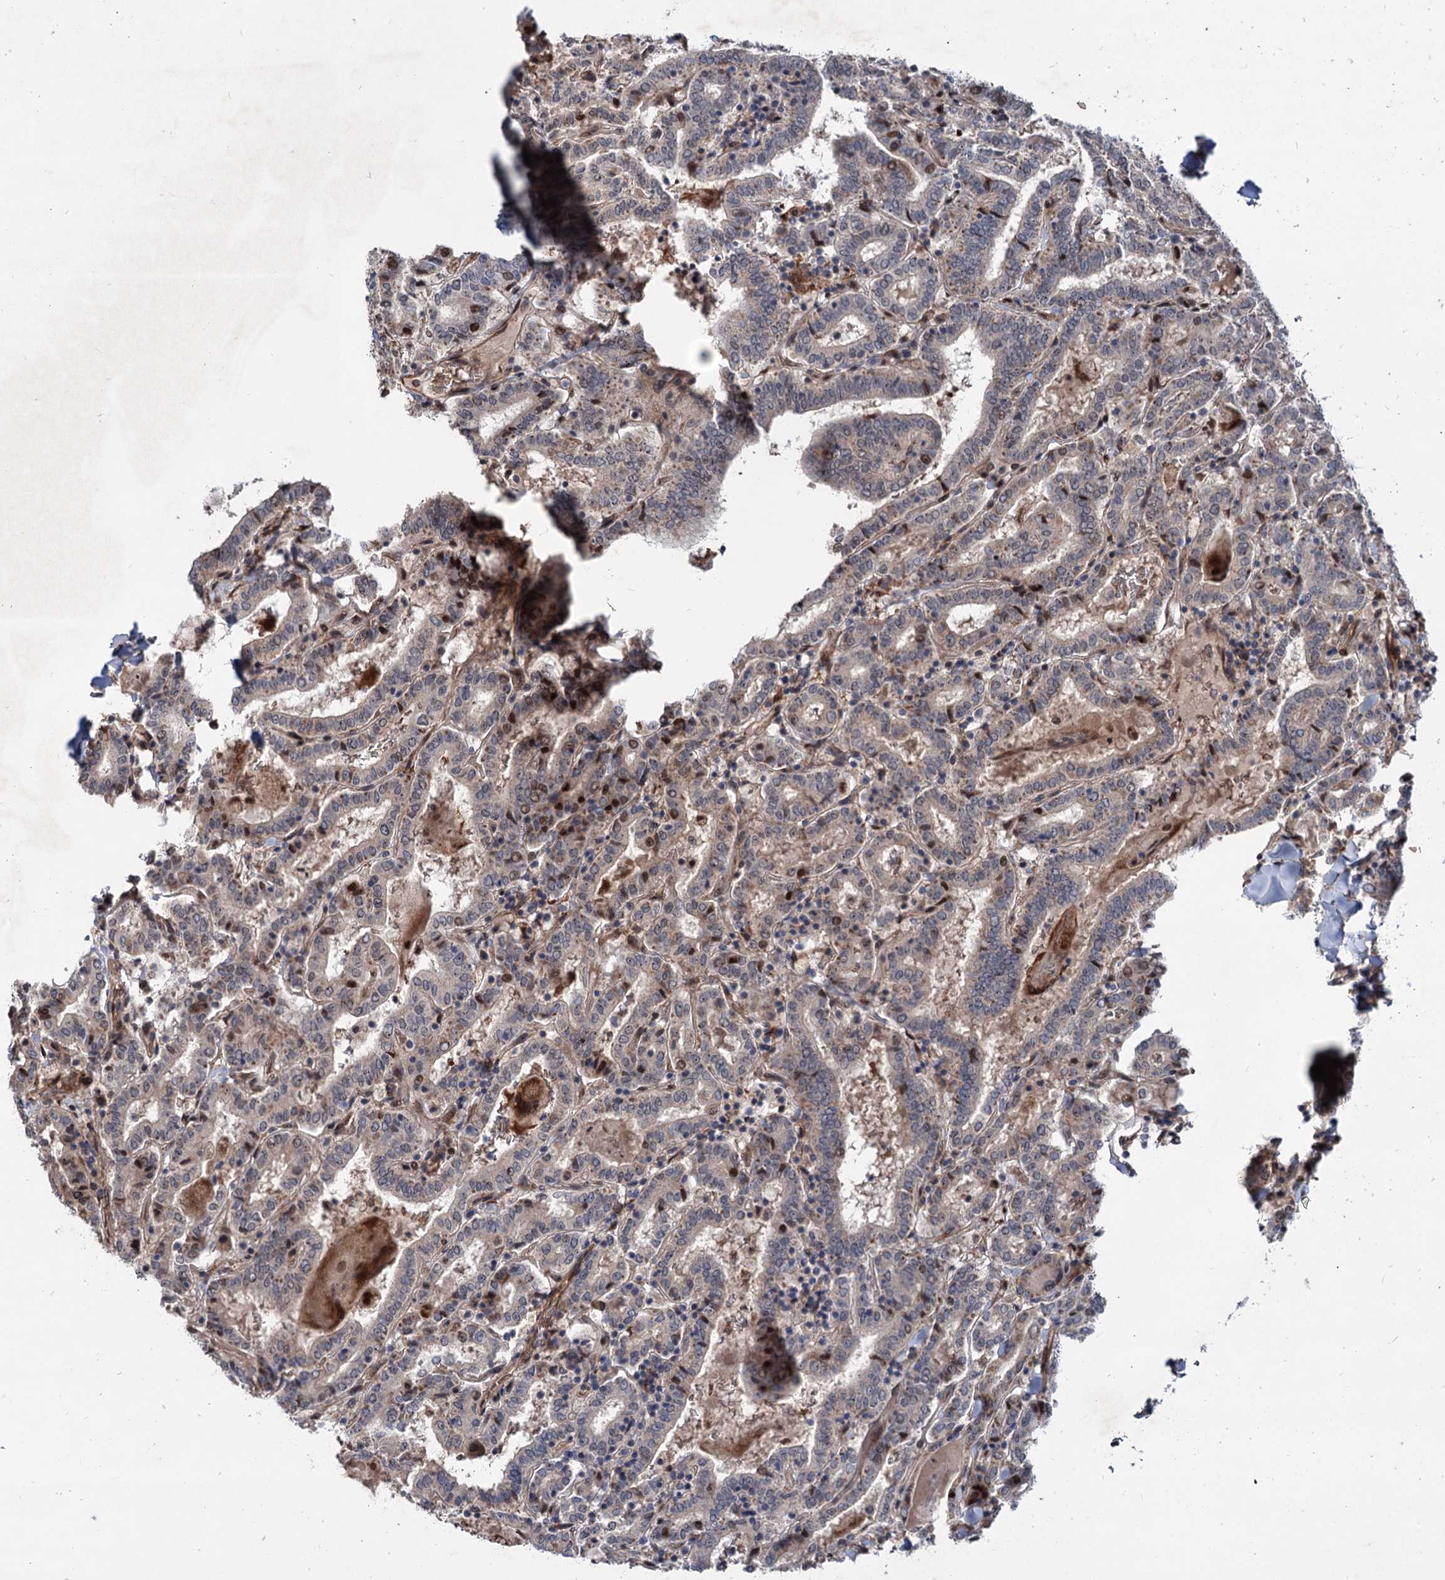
{"staining": {"intensity": "weak", "quantity": "<25%", "location": "cytoplasmic/membranous,nuclear"}, "tissue": "thyroid cancer", "cell_type": "Tumor cells", "image_type": "cancer", "snomed": [{"axis": "morphology", "description": "Papillary adenocarcinoma, NOS"}, {"axis": "topography", "description": "Thyroid gland"}], "caption": "Immunohistochemistry (IHC) of papillary adenocarcinoma (thyroid) demonstrates no staining in tumor cells.", "gene": "PTDSS2", "patient": {"sex": "female", "age": 72}}